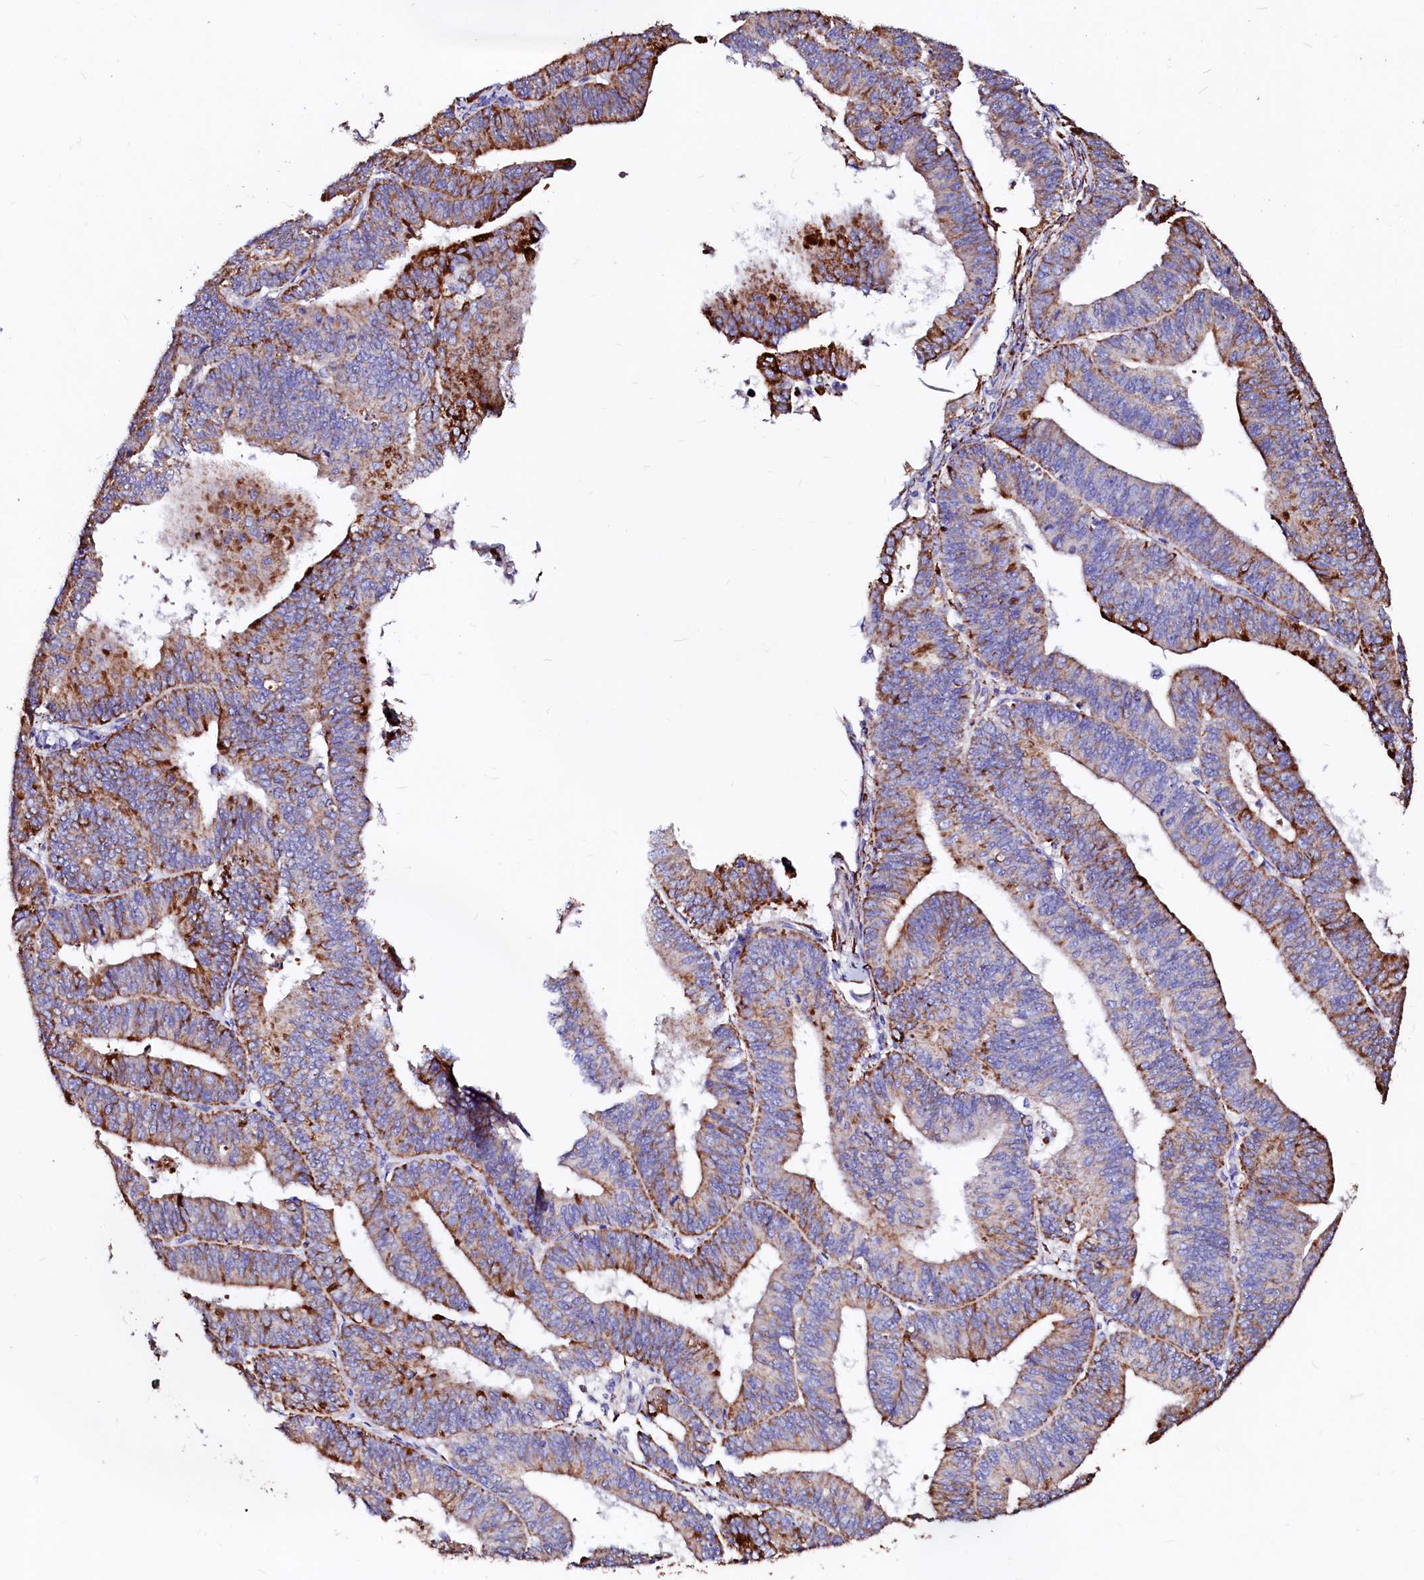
{"staining": {"intensity": "strong", "quantity": "25%-75%", "location": "cytoplasmic/membranous"}, "tissue": "endometrial cancer", "cell_type": "Tumor cells", "image_type": "cancer", "snomed": [{"axis": "morphology", "description": "Adenocarcinoma, NOS"}, {"axis": "topography", "description": "Endometrium"}], "caption": "Endometrial cancer tissue reveals strong cytoplasmic/membranous expression in approximately 25%-75% of tumor cells, visualized by immunohistochemistry.", "gene": "MAOB", "patient": {"sex": "female", "age": 73}}